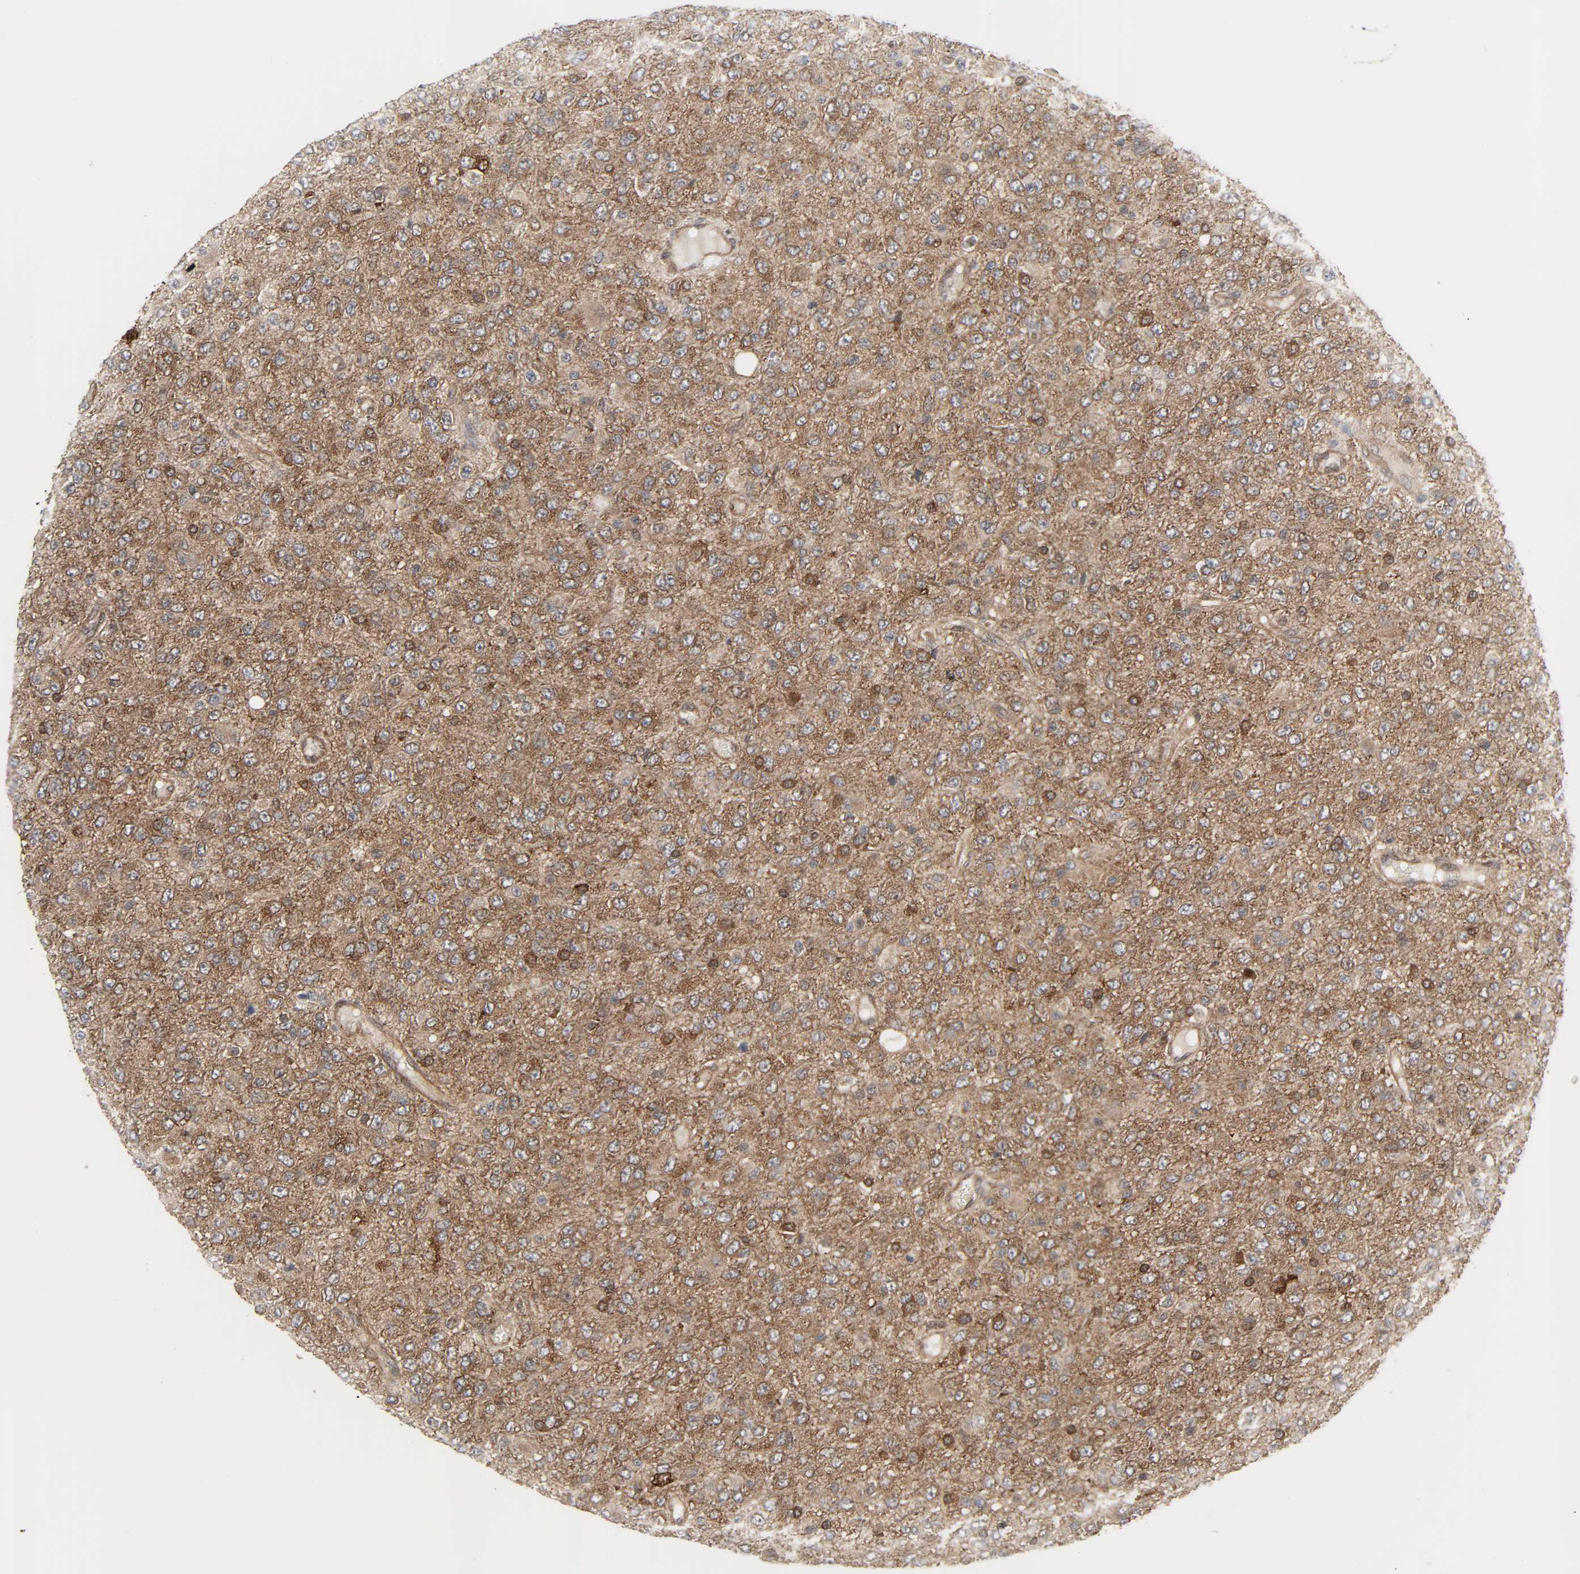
{"staining": {"intensity": "moderate", "quantity": "25%-75%", "location": "cytoplasmic/membranous"}, "tissue": "glioma", "cell_type": "Tumor cells", "image_type": "cancer", "snomed": [{"axis": "morphology", "description": "Glioma, malignant, High grade"}, {"axis": "topography", "description": "pancreas cauda"}], "caption": "Malignant high-grade glioma was stained to show a protein in brown. There is medium levels of moderate cytoplasmic/membranous expression in about 25%-75% of tumor cells. The protein is stained brown, and the nuclei are stained in blue (DAB (3,3'-diaminobenzidine) IHC with brightfield microscopy, high magnification).", "gene": "GSK3A", "patient": {"sex": "male", "age": 60}}